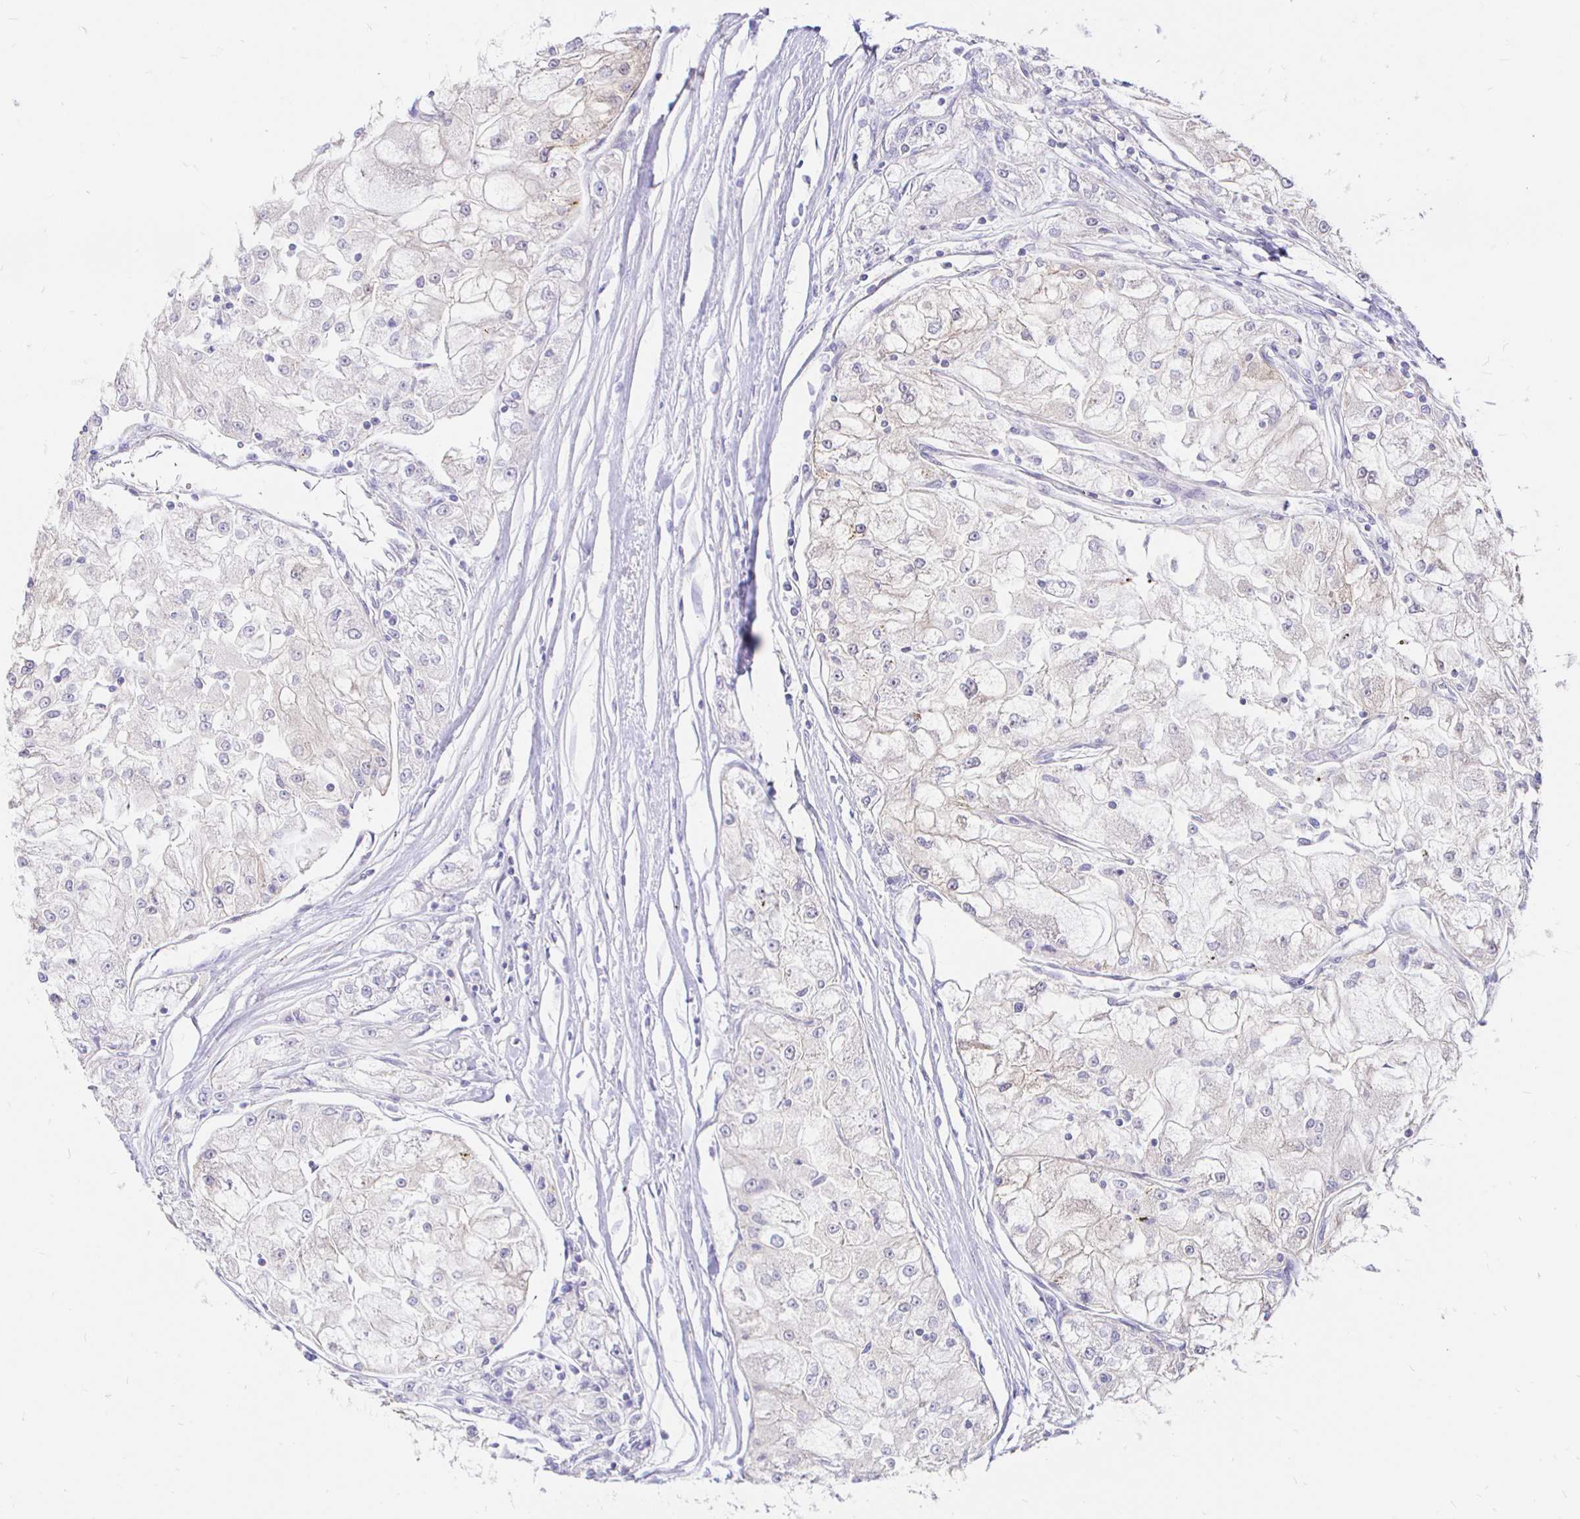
{"staining": {"intensity": "negative", "quantity": "none", "location": "none"}, "tissue": "renal cancer", "cell_type": "Tumor cells", "image_type": "cancer", "snomed": [{"axis": "morphology", "description": "Adenocarcinoma, NOS"}, {"axis": "topography", "description": "Kidney"}], "caption": "The photomicrograph exhibits no staining of tumor cells in adenocarcinoma (renal).", "gene": "NECAB1", "patient": {"sex": "female", "age": 72}}